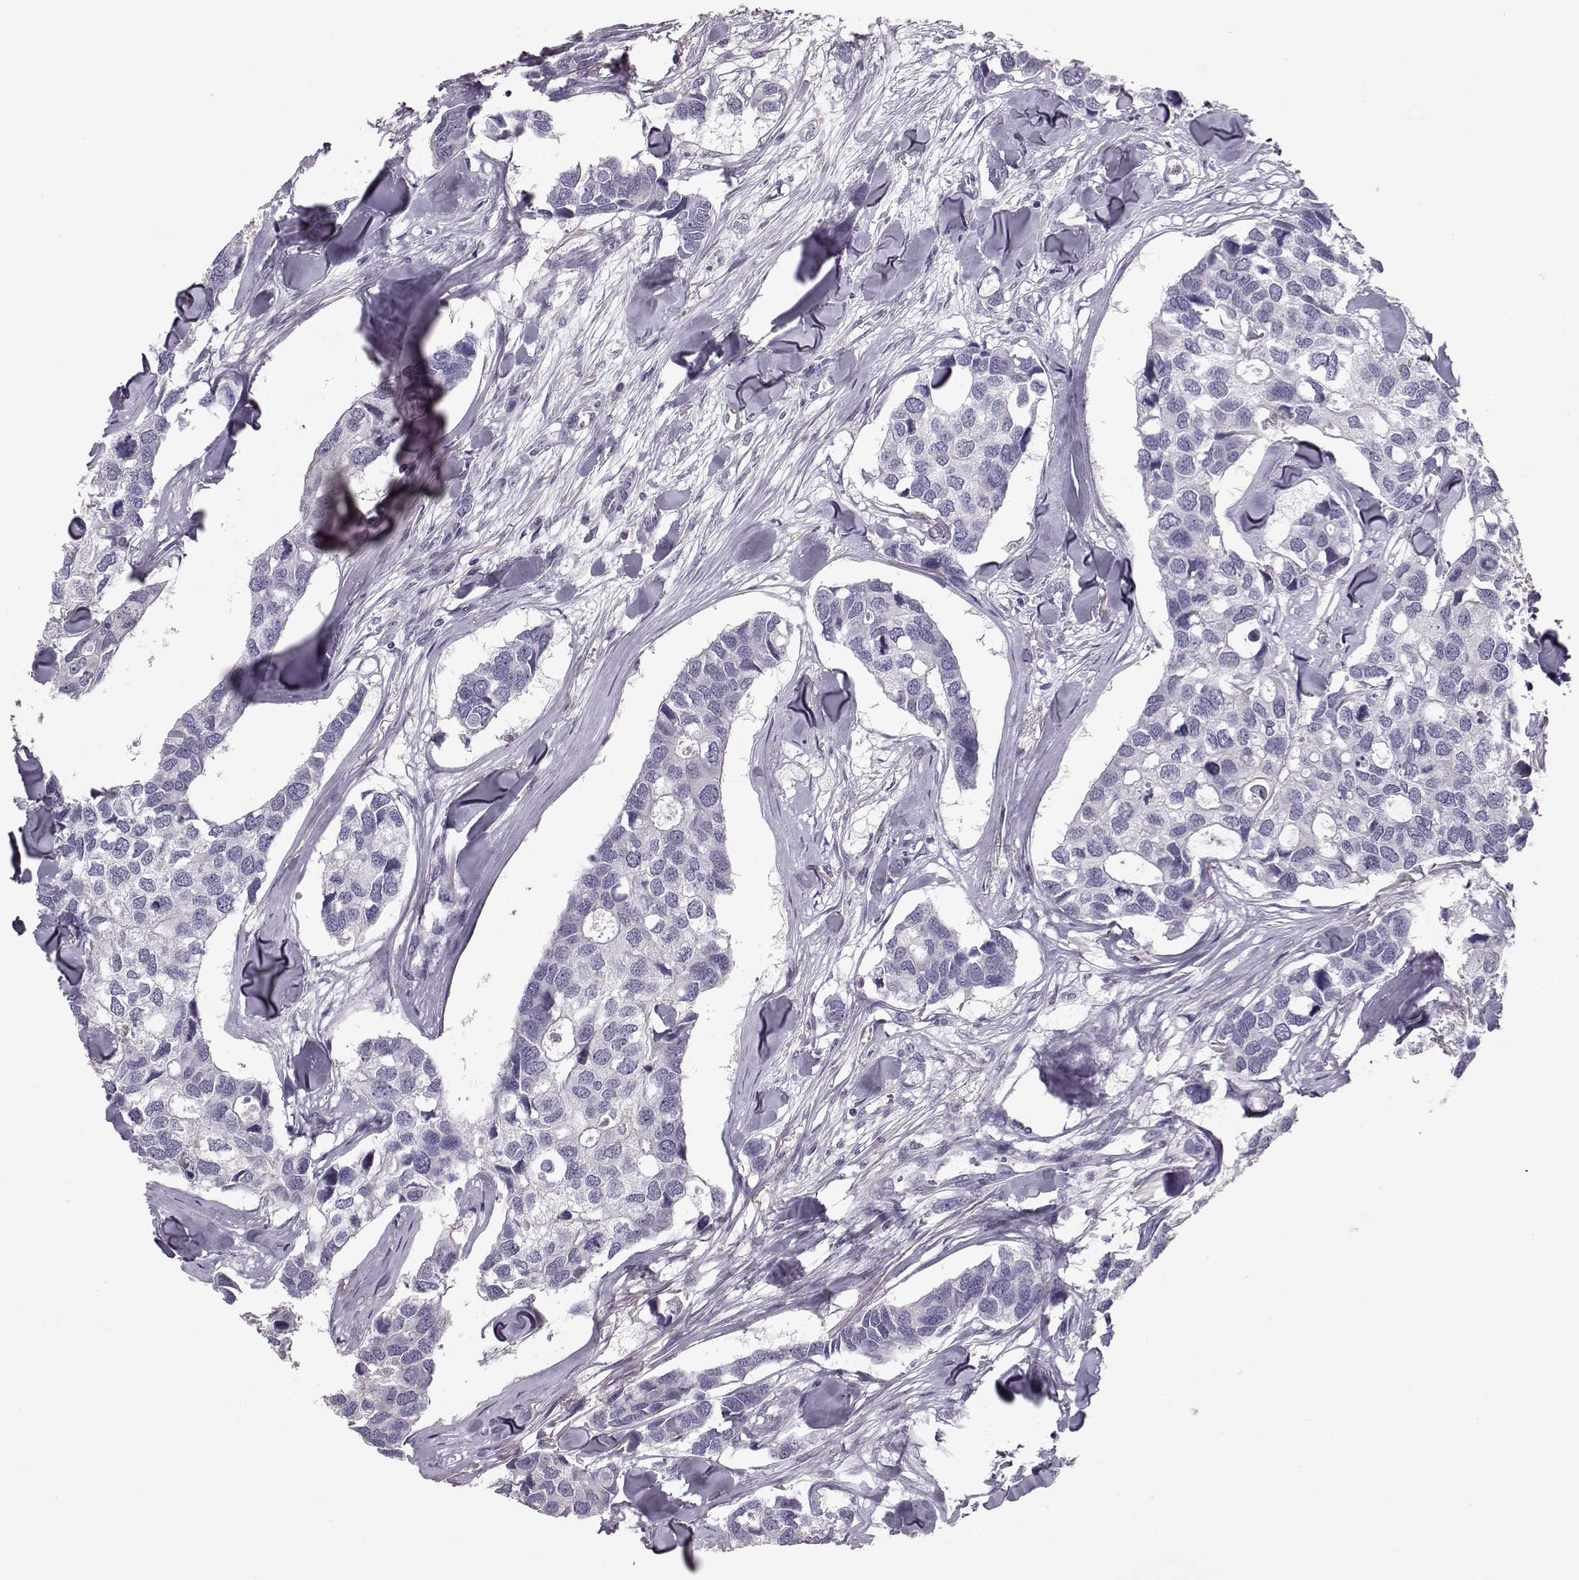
{"staining": {"intensity": "negative", "quantity": "none", "location": "none"}, "tissue": "breast cancer", "cell_type": "Tumor cells", "image_type": "cancer", "snomed": [{"axis": "morphology", "description": "Duct carcinoma"}, {"axis": "topography", "description": "Breast"}], "caption": "There is no significant expression in tumor cells of infiltrating ductal carcinoma (breast).", "gene": "POU1F1", "patient": {"sex": "female", "age": 83}}